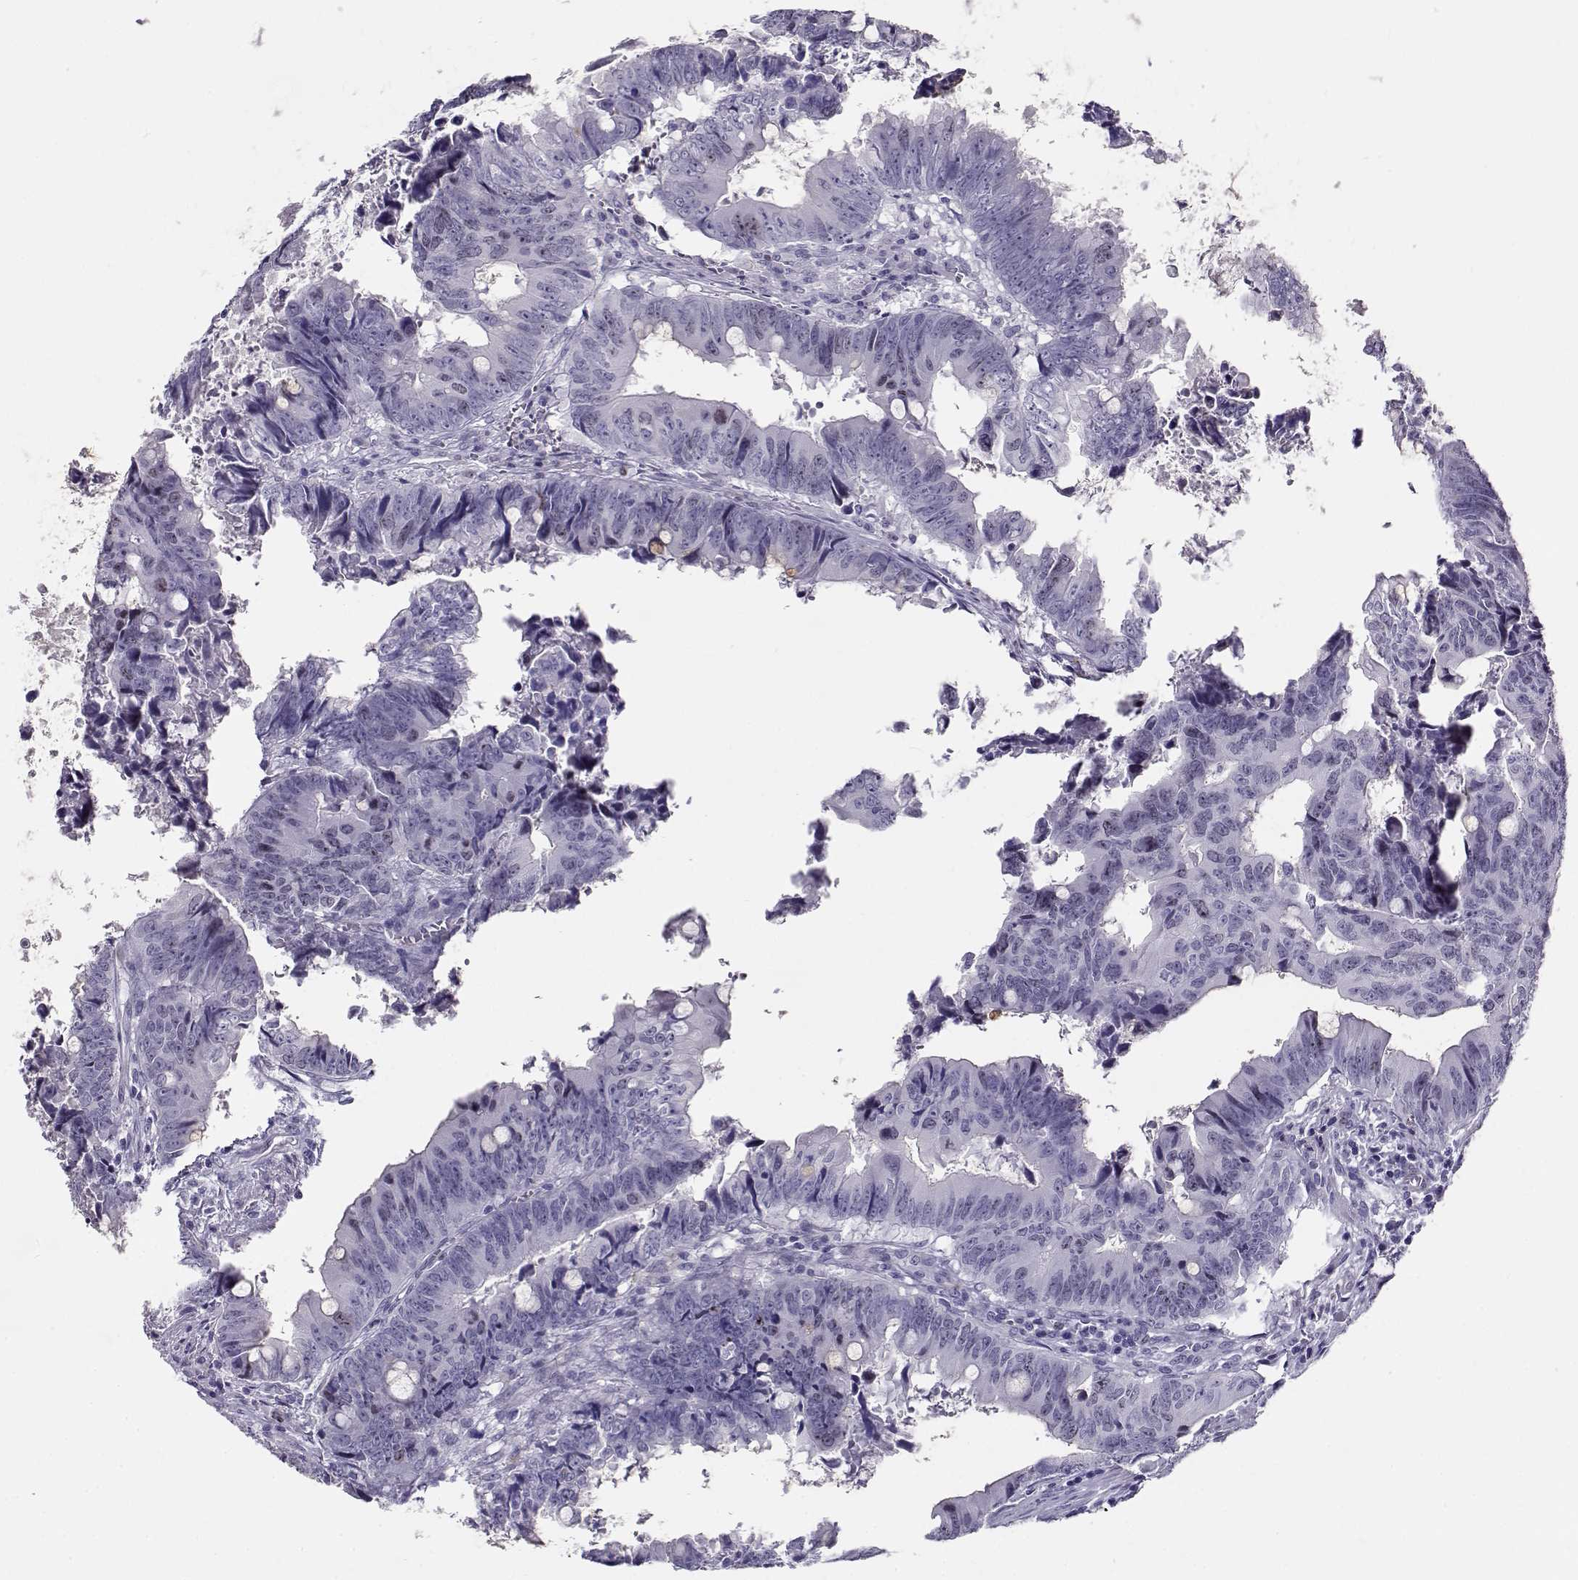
{"staining": {"intensity": "negative", "quantity": "none", "location": "none"}, "tissue": "colorectal cancer", "cell_type": "Tumor cells", "image_type": "cancer", "snomed": [{"axis": "morphology", "description": "Adenocarcinoma, NOS"}, {"axis": "topography", "description": "Colon"}], "caption": "The photomicrograph exhibits no significant staining in tumor cells of adenocarcinoma (colorectal).", "gene": "NPW", "patient": {"sex": "female", "age": 82}}